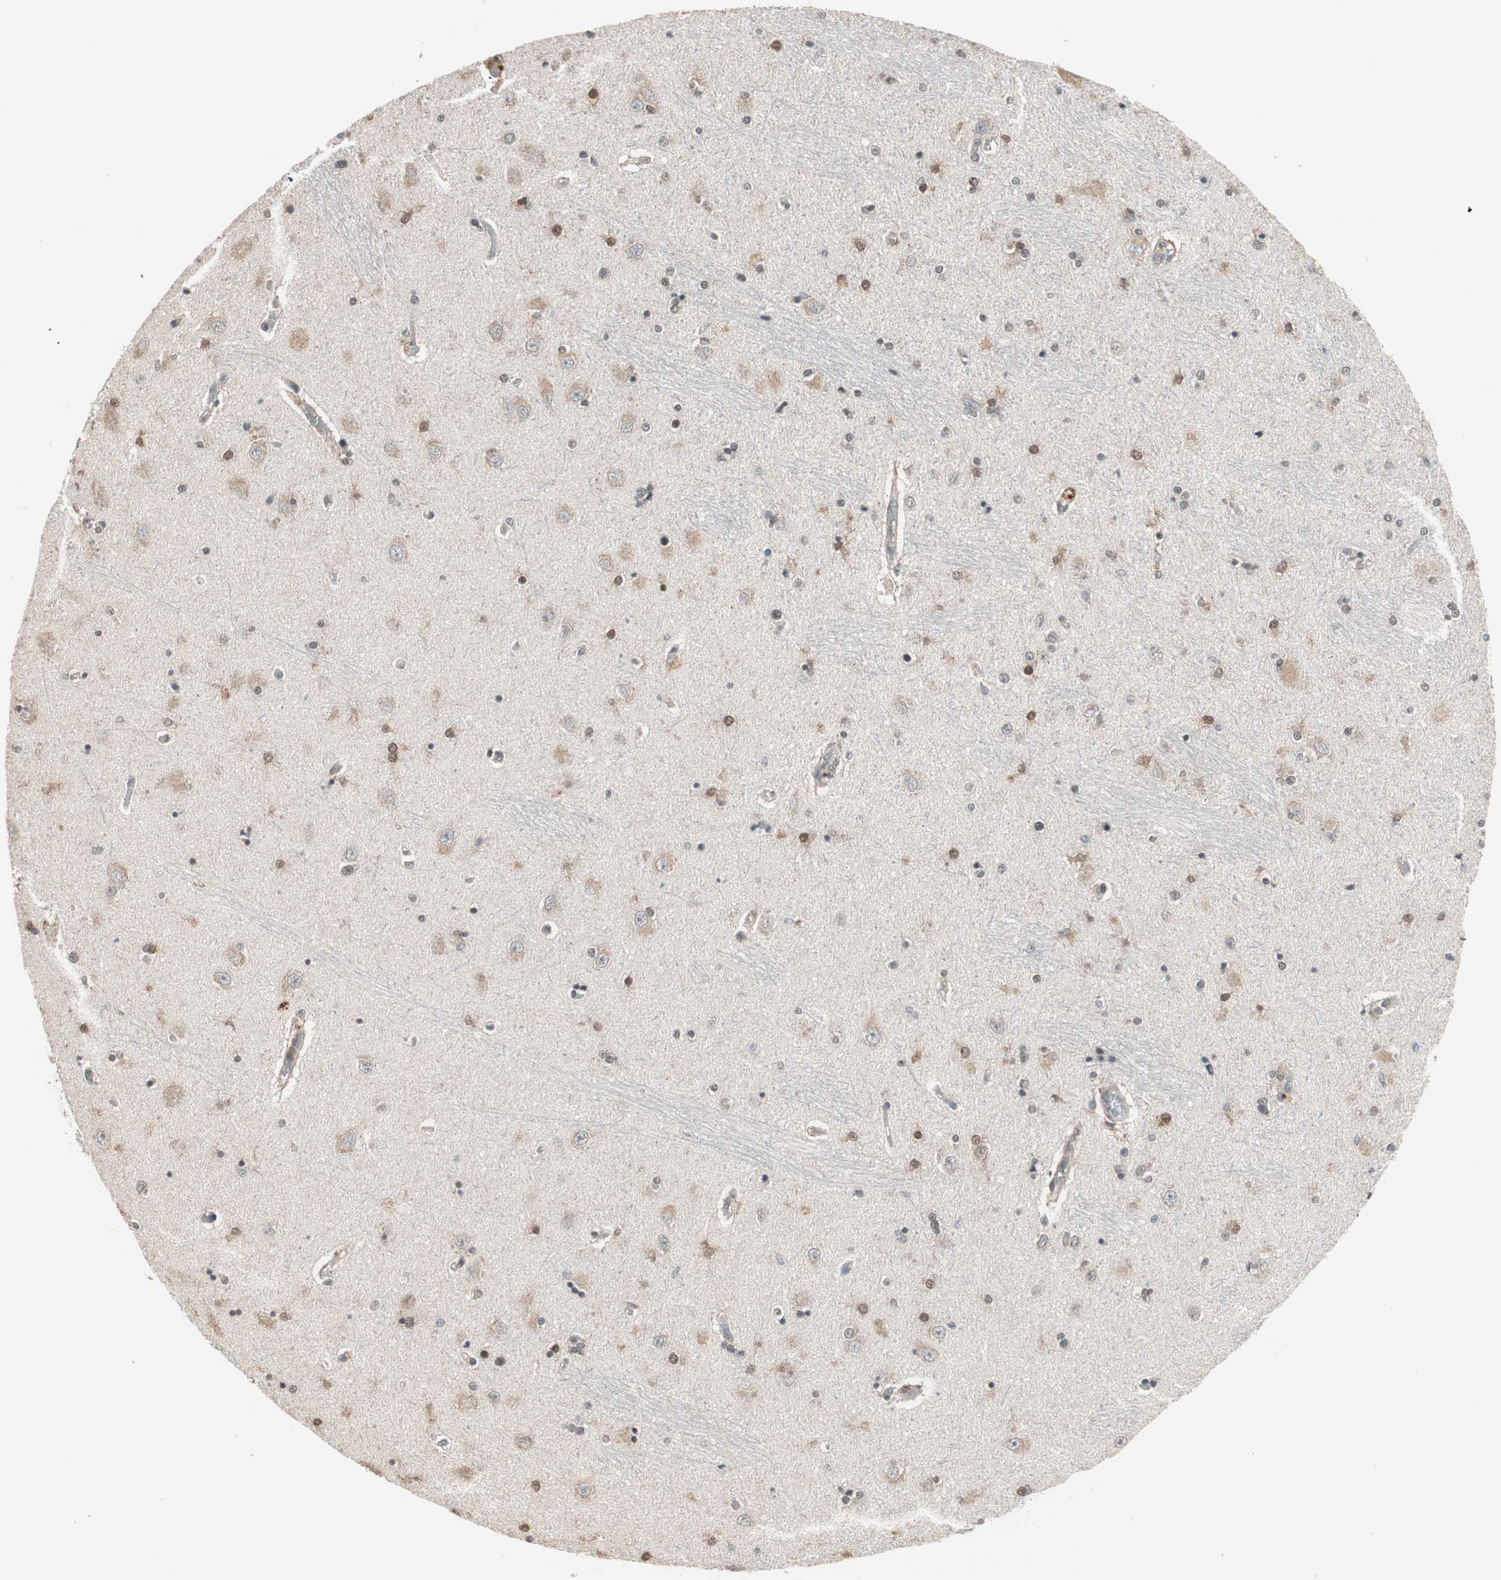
{"staining": {"intensity": "strong", "quantity": ">75%", "location": "nuclear"}, "tissue": "hippocampus", "cell_type": "Glial cells", "image_type": "normal", "snomed": [{"axis": "morphology", "description": "Normal tissue, NOS"}, {"axis": "topography", "description": "Hippocampus"}], "caption": "Human hippocampus stained for a protein (brown) exhibits strong nuclear positive expression in about >75% of glial cells.", "gene": "ZHX2", "patient": {"sex": "female", "age": 54}}